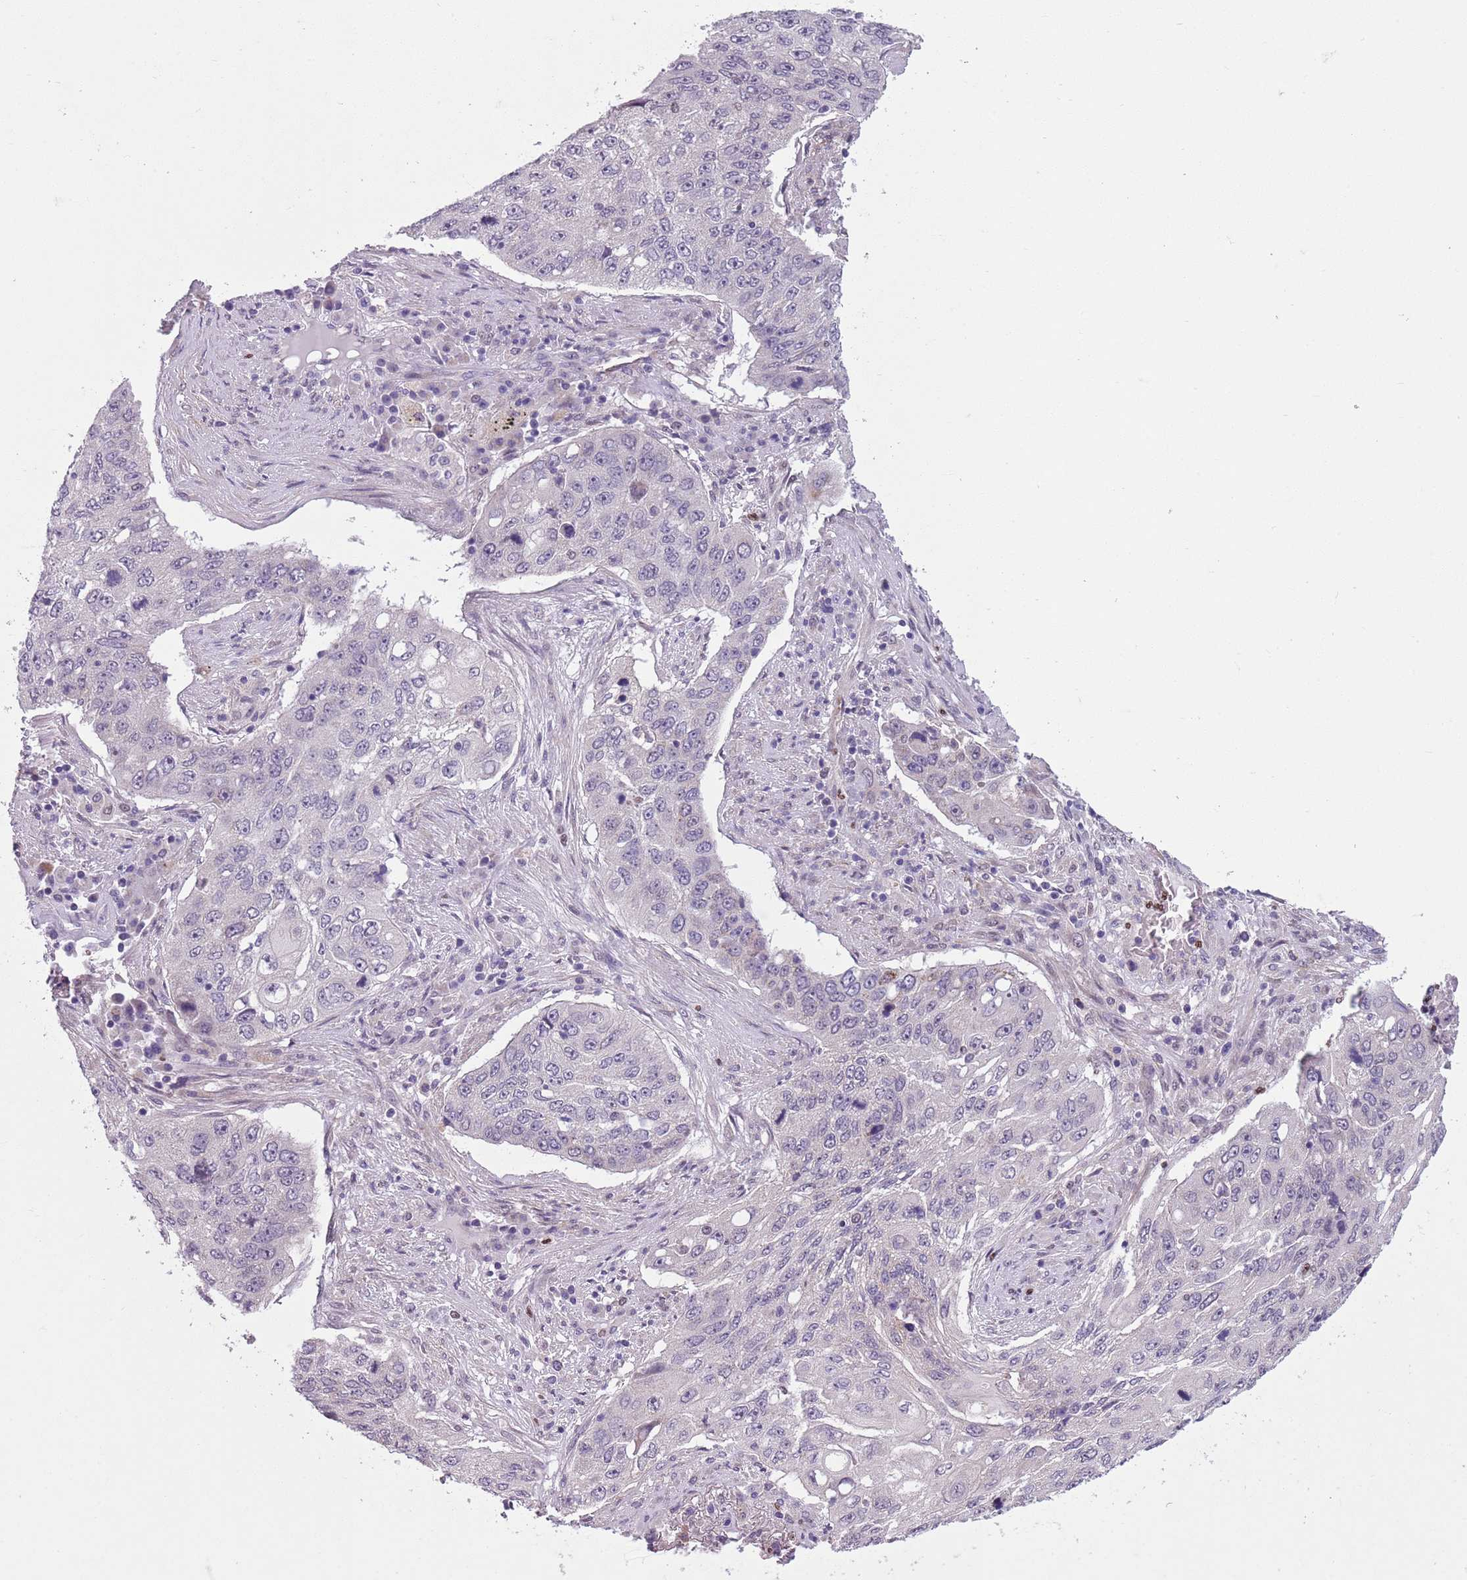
{"staining": {"intensity": "negative", "quantity": "none", "location": "none"}, "tissue": "lung cancer", "cell_type": "Tumor cells", "image_type": "cancer", "snomed": [{"axis": "morphology", "description": "Squamous cell carcinoma, NOS"}, {"axis": "topography", "description": "Lung"}], "caption": "This is a histopathology image of IHC staining of lung cancer (squamous cell carcinoma), which shows no positivity in tumor cells. (DAB IHC visualized using brightfield microscopy, high magnification).", "gene": "ADCY7", "patient": {"sex": "female", "age": 63}}